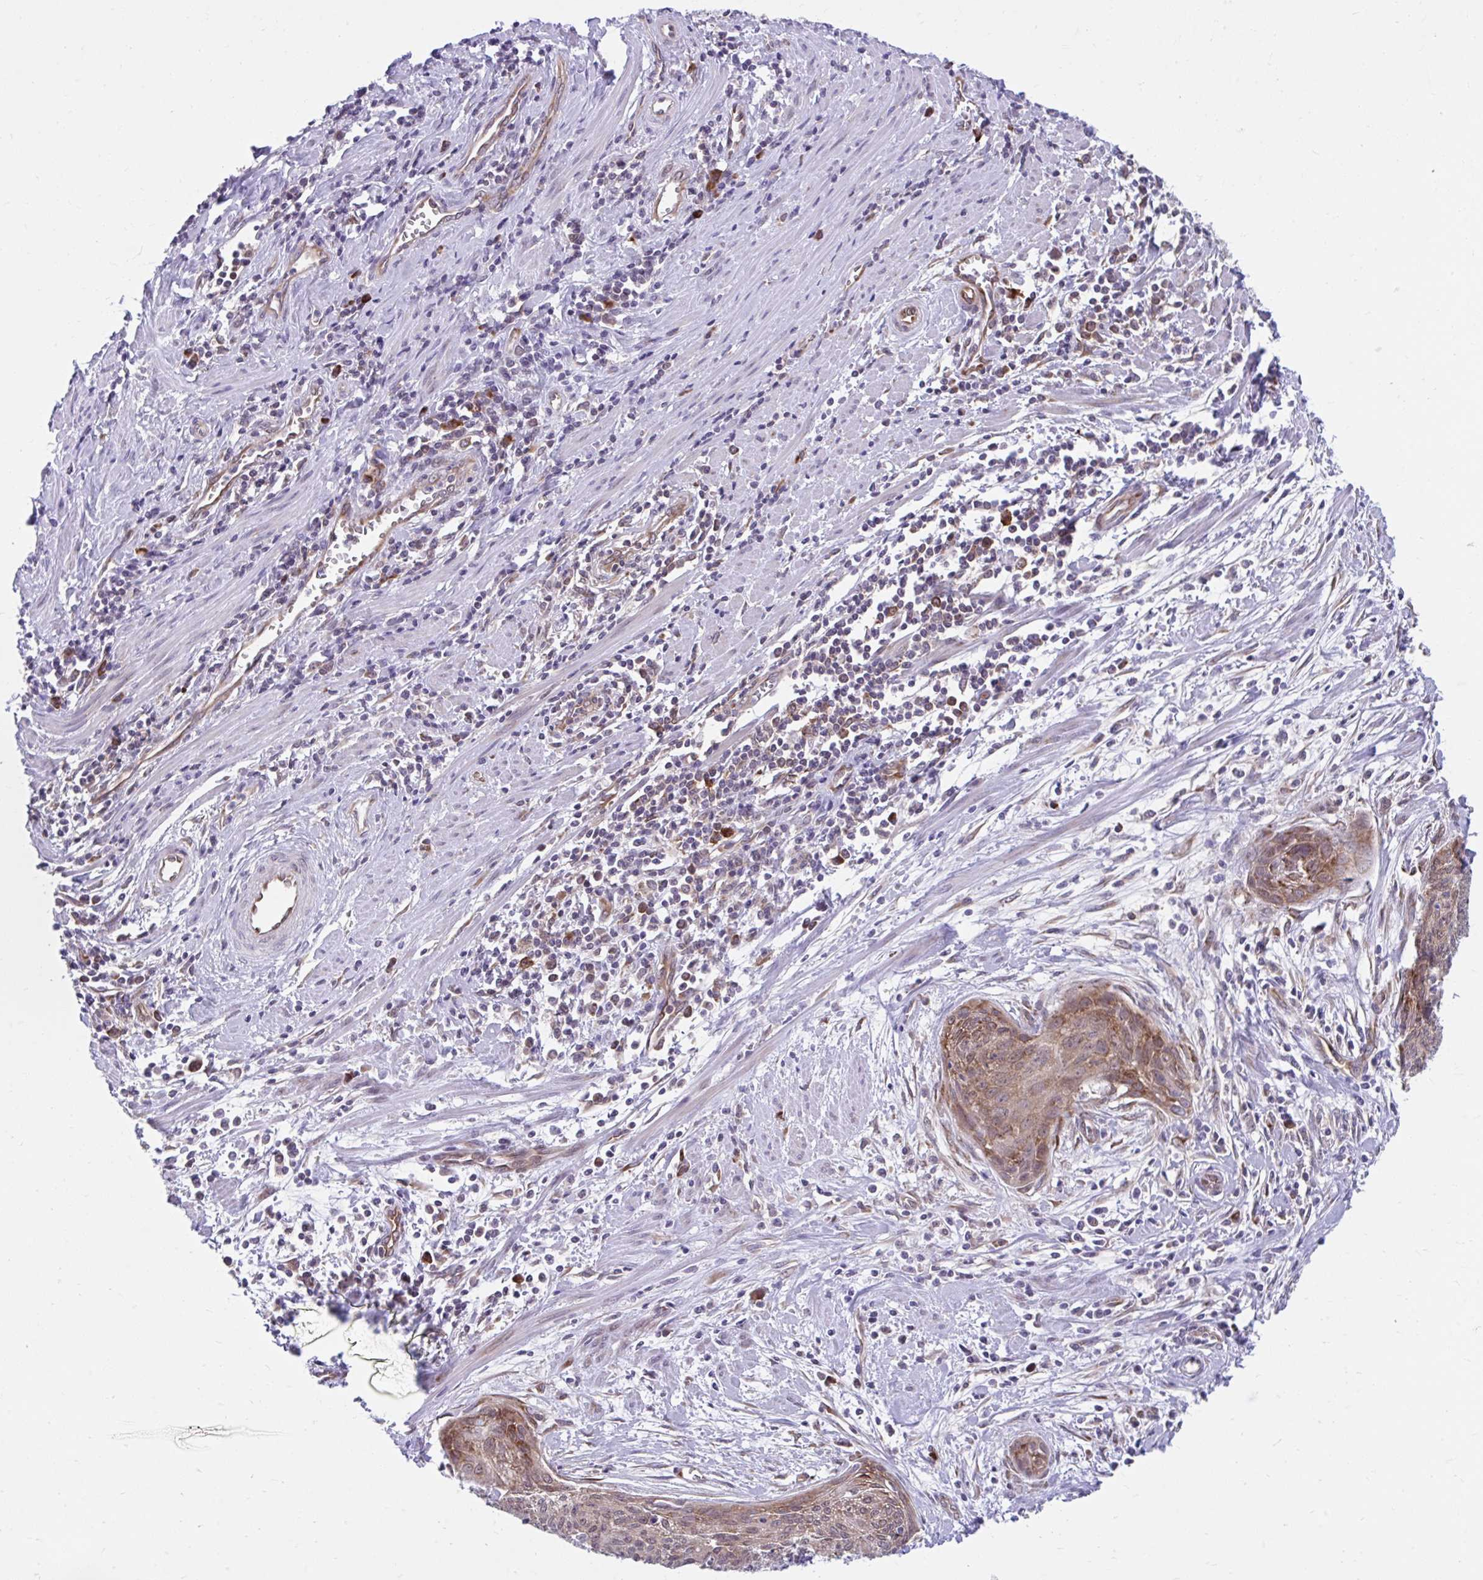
{"staining": {"intensity": "moderate", "quantity": ">75%", "location": "cytoplasmic/membranous"}, "tissue": "cervical cancer", "cell_type": "Tumor cells", "image_type": "cancer", "snomed": [{"axis": "morphology", "description": "Squamous cell carcinoma, NOS"}, {"axis": "topography", "description": "Cervix"}], "caption": "Human cervical cancer (squamous cell carcinoma) stained with a protein marker reveals moderate staining in tumor cells.", "gene": "SELENON", "patient": {"sex": "female", "age": 55}}